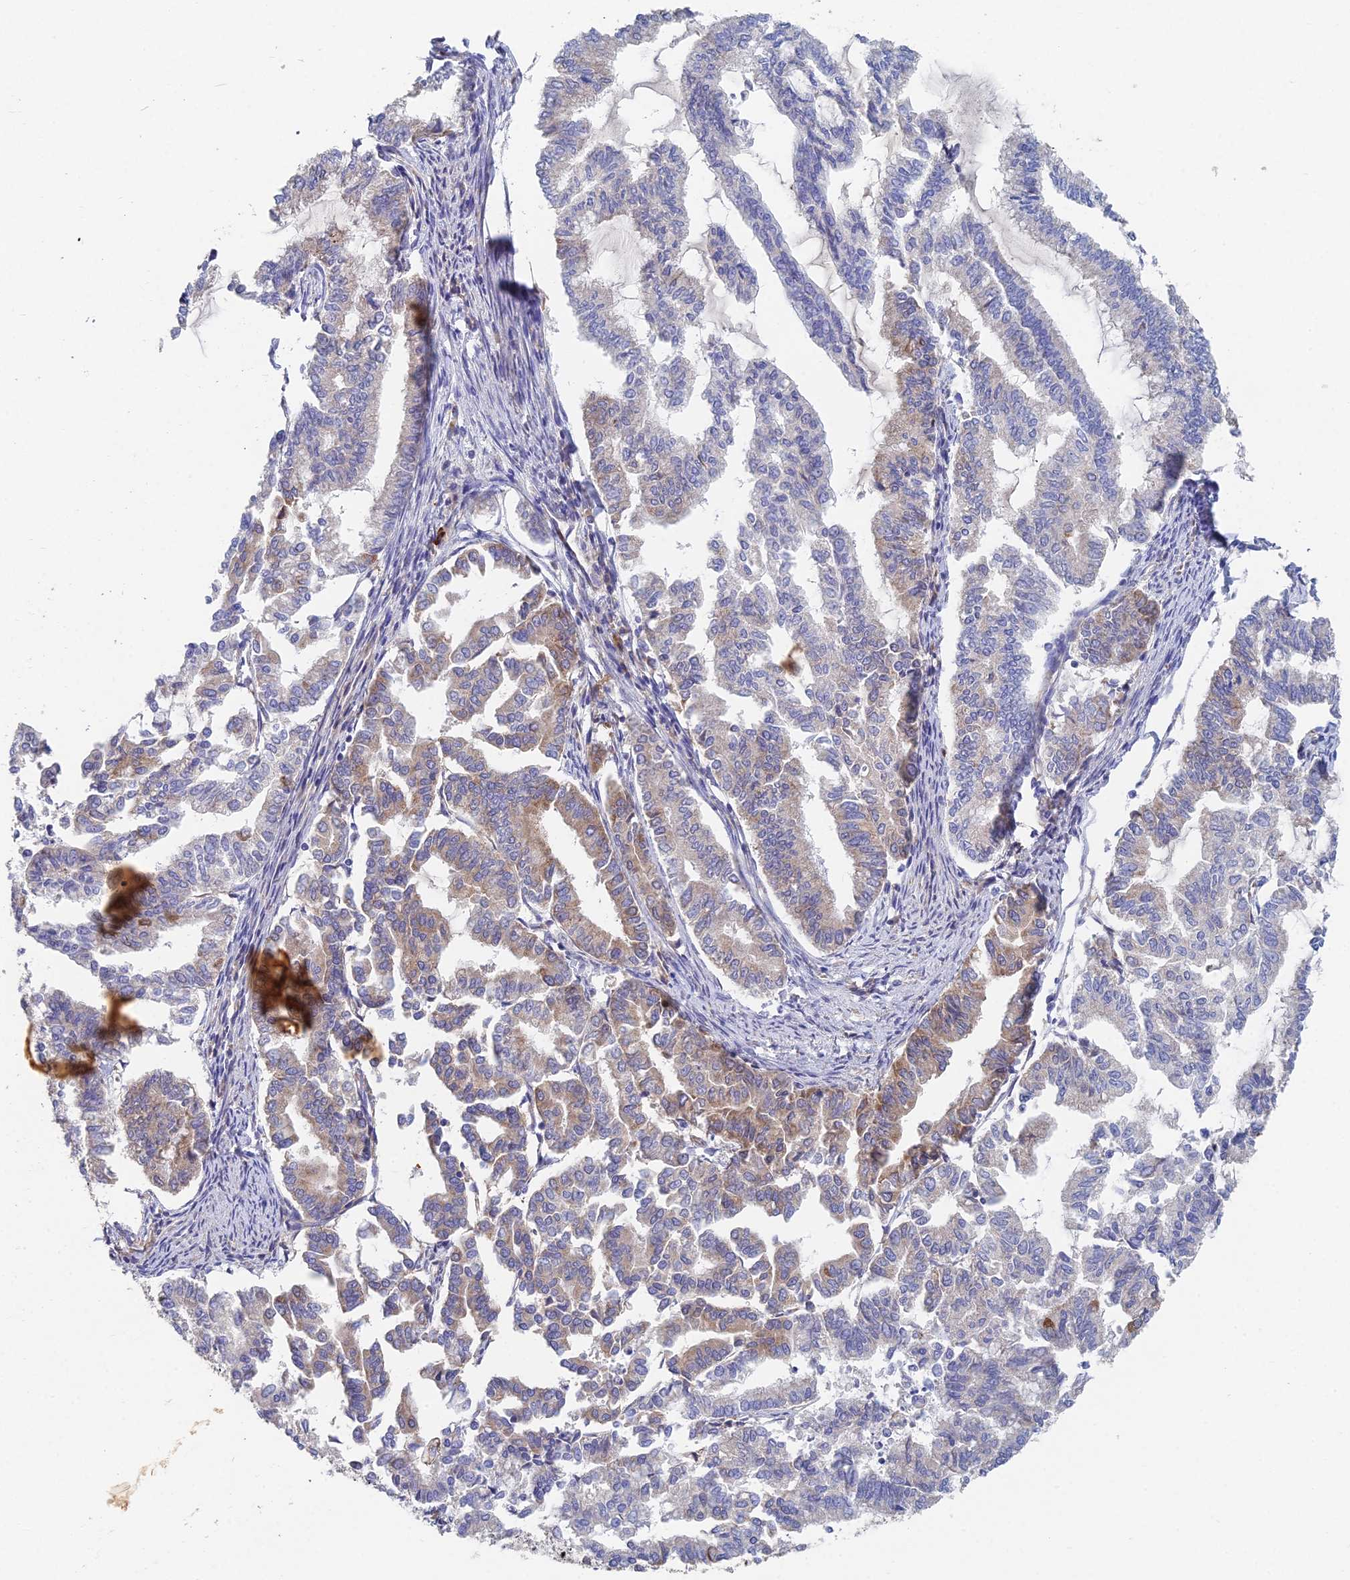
{"staining": {"intensity": "weak", "quantity": "<25%", "location": "cytoplasmic/membranous"}, "tissue": "endometrial cancer", "cell_type": "Tumor cells", "image_type": "cancer", "snomed": [{"axis": "morphology", "description": "Adenocarcinoma, NOS"}, {"axis": "topography", "description": "Endometrium"}], "caption": "A photomicrograph of endometrial cancer stained for a protein reveals no brown staining in tumor cells.", "gene": "ELOF1", "patient": {"sex": "female", "age": 79}}